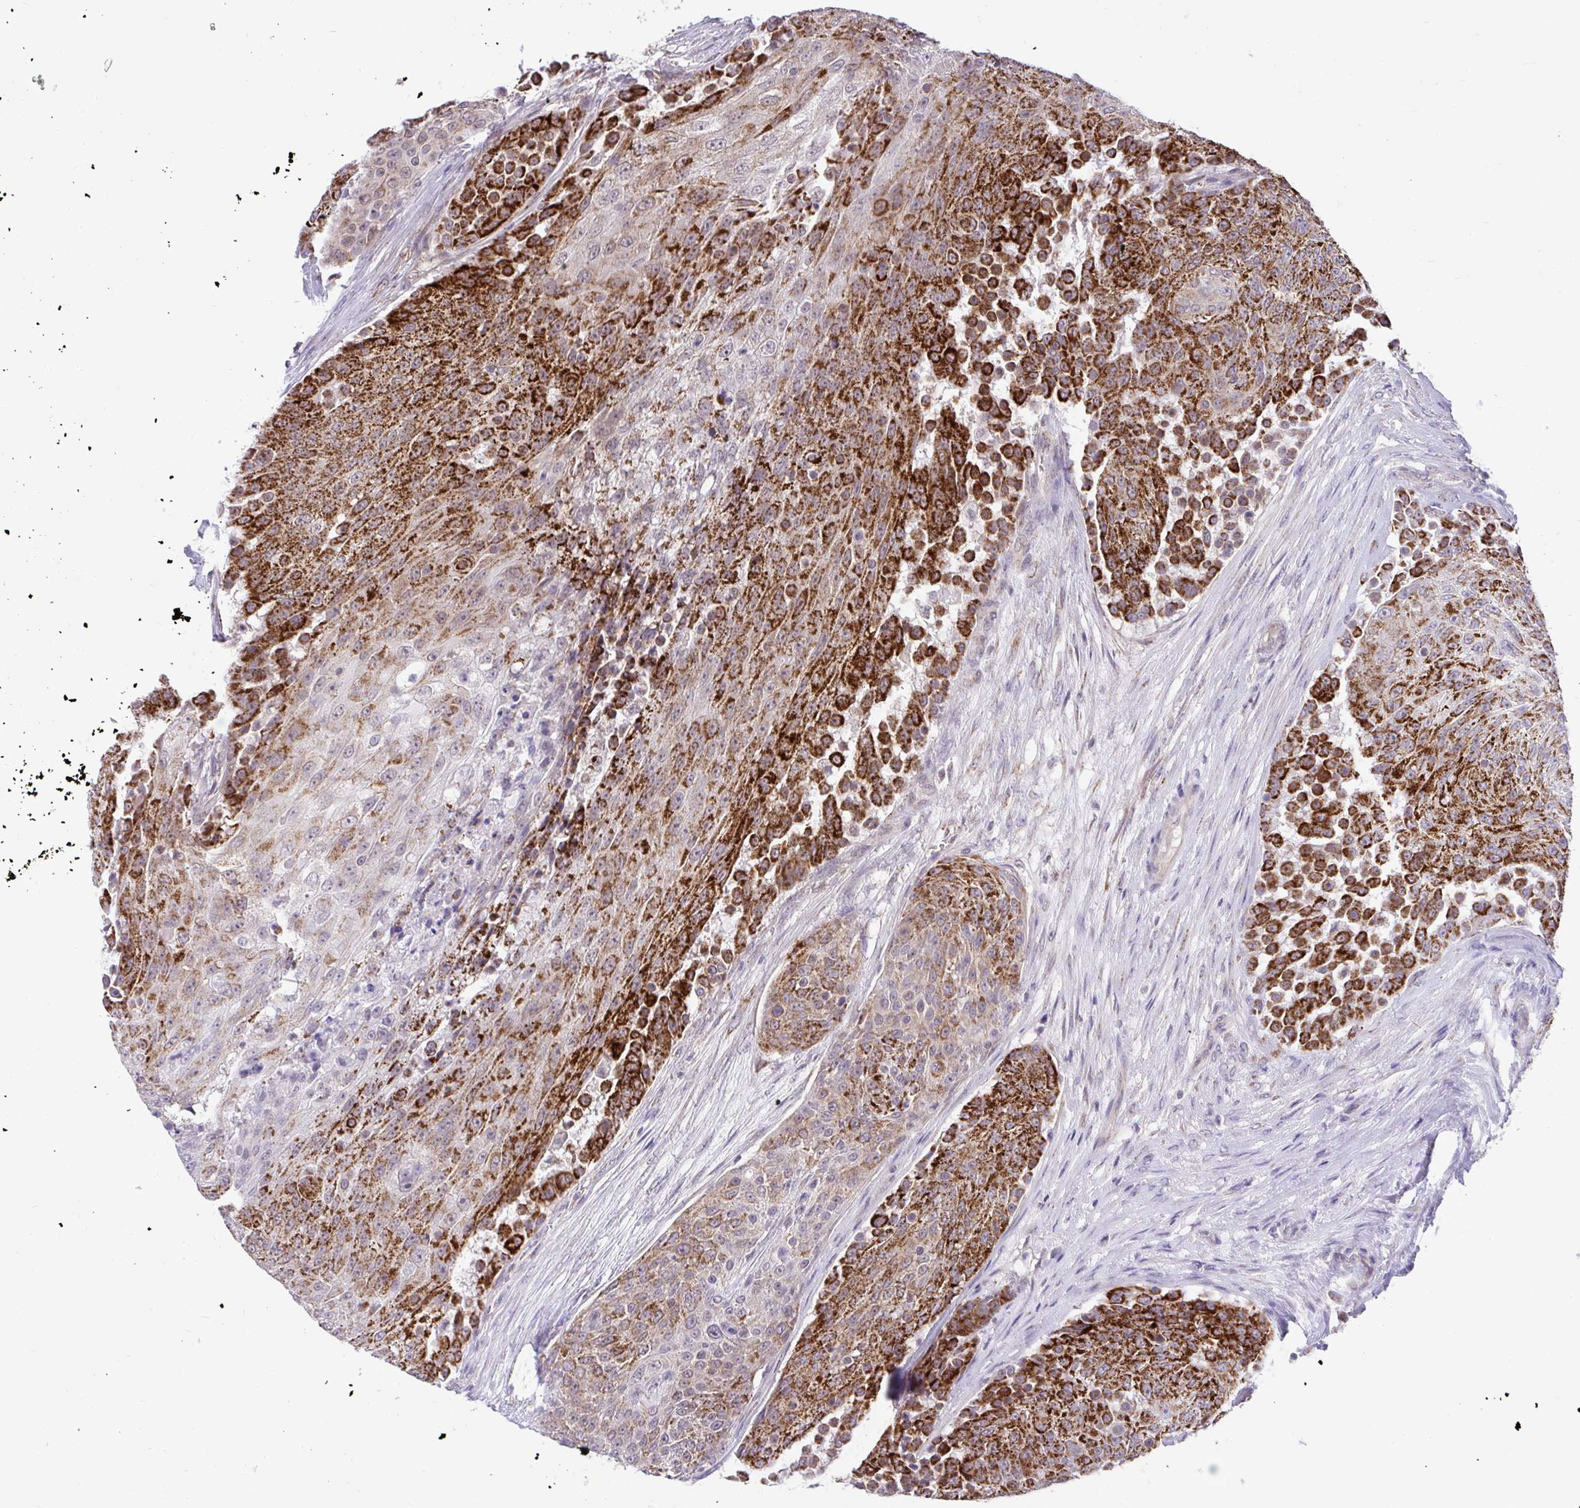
{"staining": {"intensity": "strong", "quantity": ">75%", "location": "cytoplasmic/membranous"}, "tissue": "urothelial cancer", "cell_type": "Tumor cells", "image_type": "cancer", "snomed": [{"axis": "morphology", "description": "Urothelial carcinoma, High grade"}, {"axis": "topography", "description": "Urinary bladder"}], "caption": "Urothelial carcinoma (high-grade) tissue displays strong cytoplasmic/membranous positivity in approximately >75% of tumor cells", "gene": "PYCR2", "patient": {"sex": "female", "age": 63}}